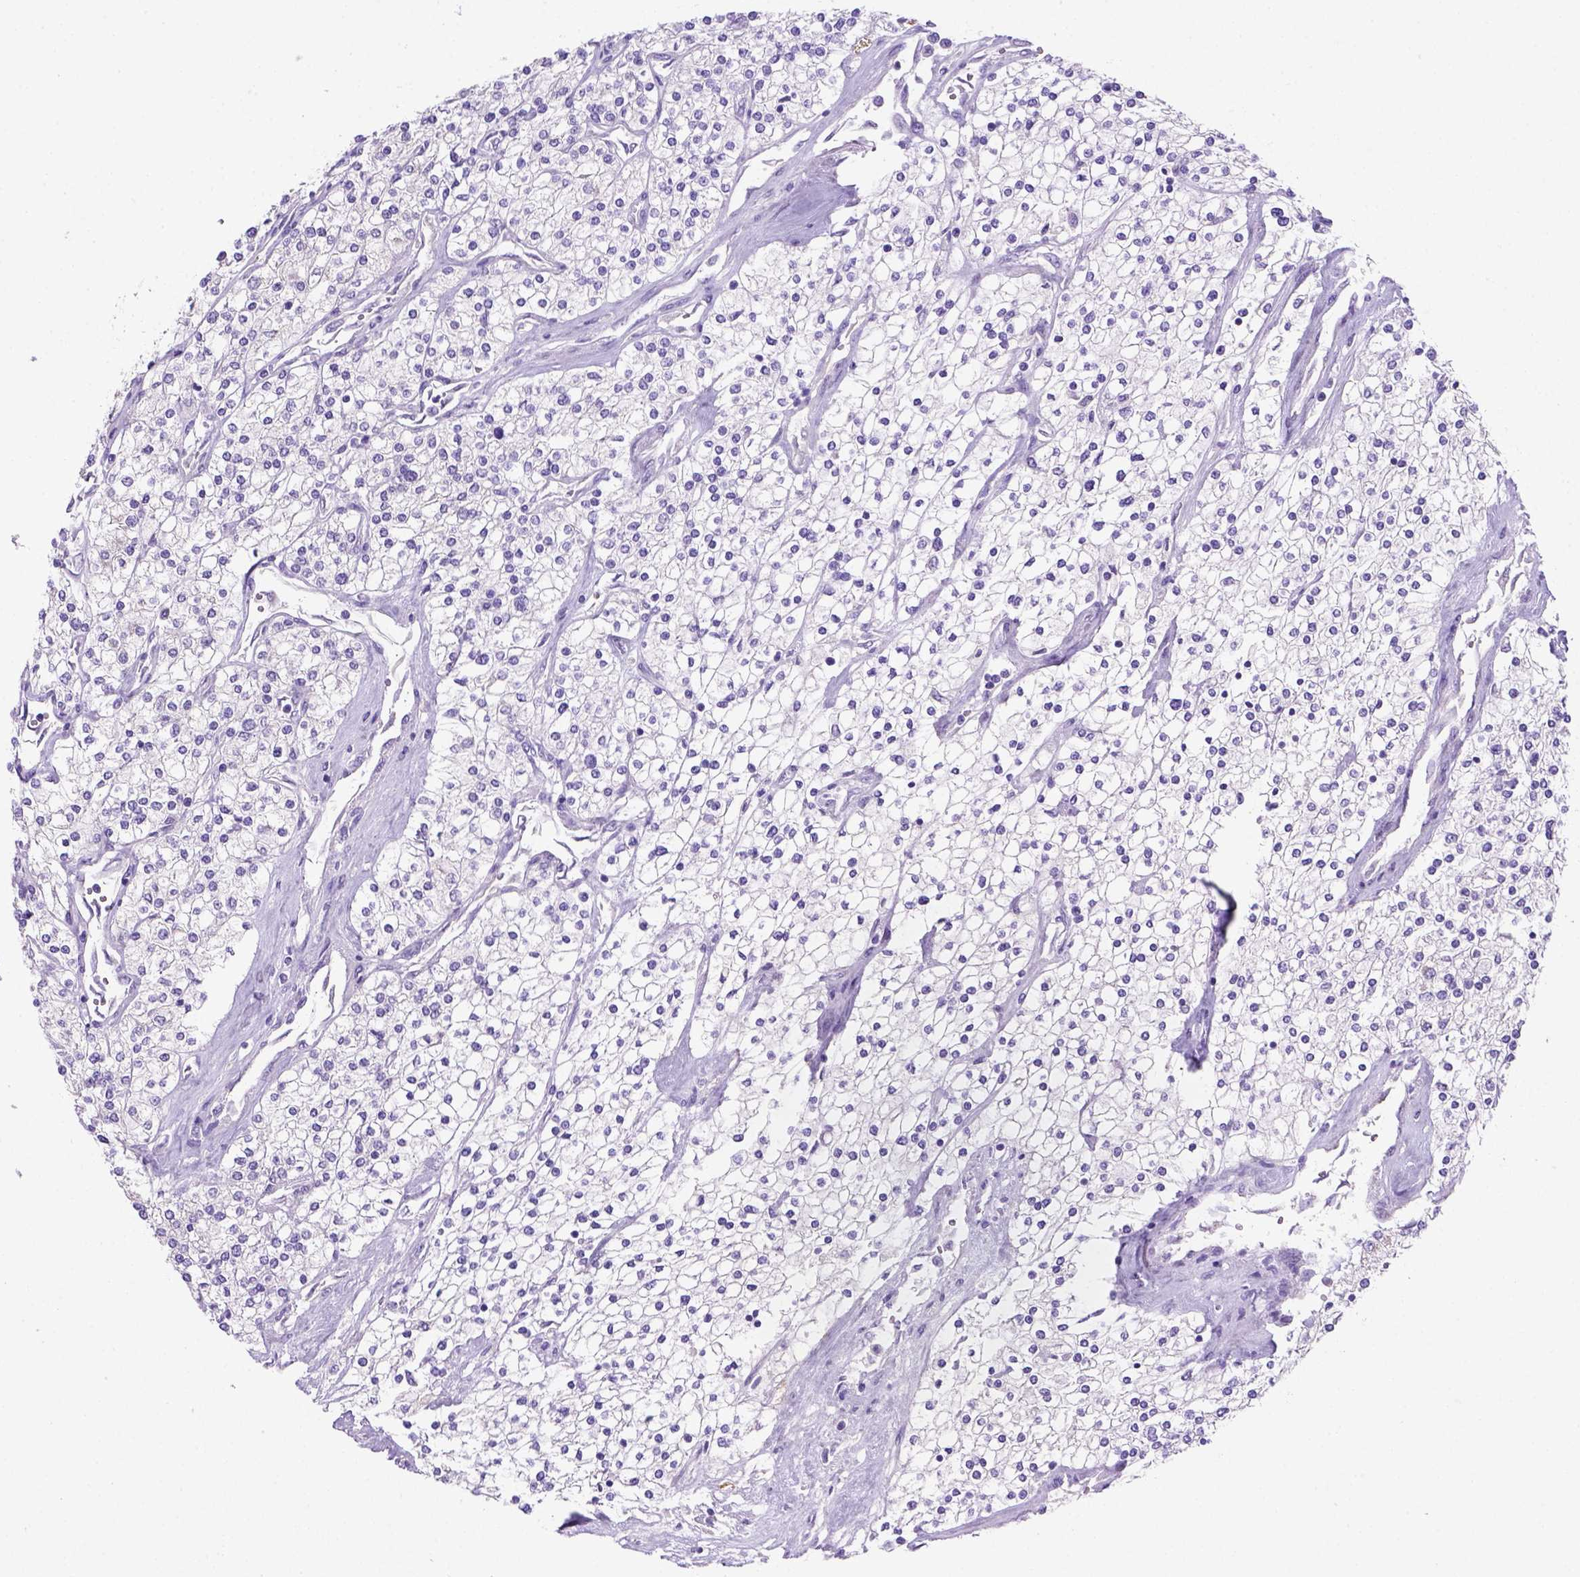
{"staining": {"intensity": "negative", "quantity": "none", "location": "none"}, "tissue": "renal cancer", "cell_type": "Tumor cells", "image_type": "cancer", "snomed": [{"axis": "morphology", "description": "Adenocarcinoma, NOS"}, {"axis": "topography", "description": "Kidney"}], "caption": "This photomicrograph is of renal cancer stained with IHC to label a protein in brown with the nuclei are counter-stained blue. There is no staining in tumor cells. The staining was performed using DAB to visualize the protein expression in brown, while the nuclei were stained in blue with hematoxylin (Magnification: 20x).", "gene": "SIRPD", "patient": {"sex": "male", "age": 80}}